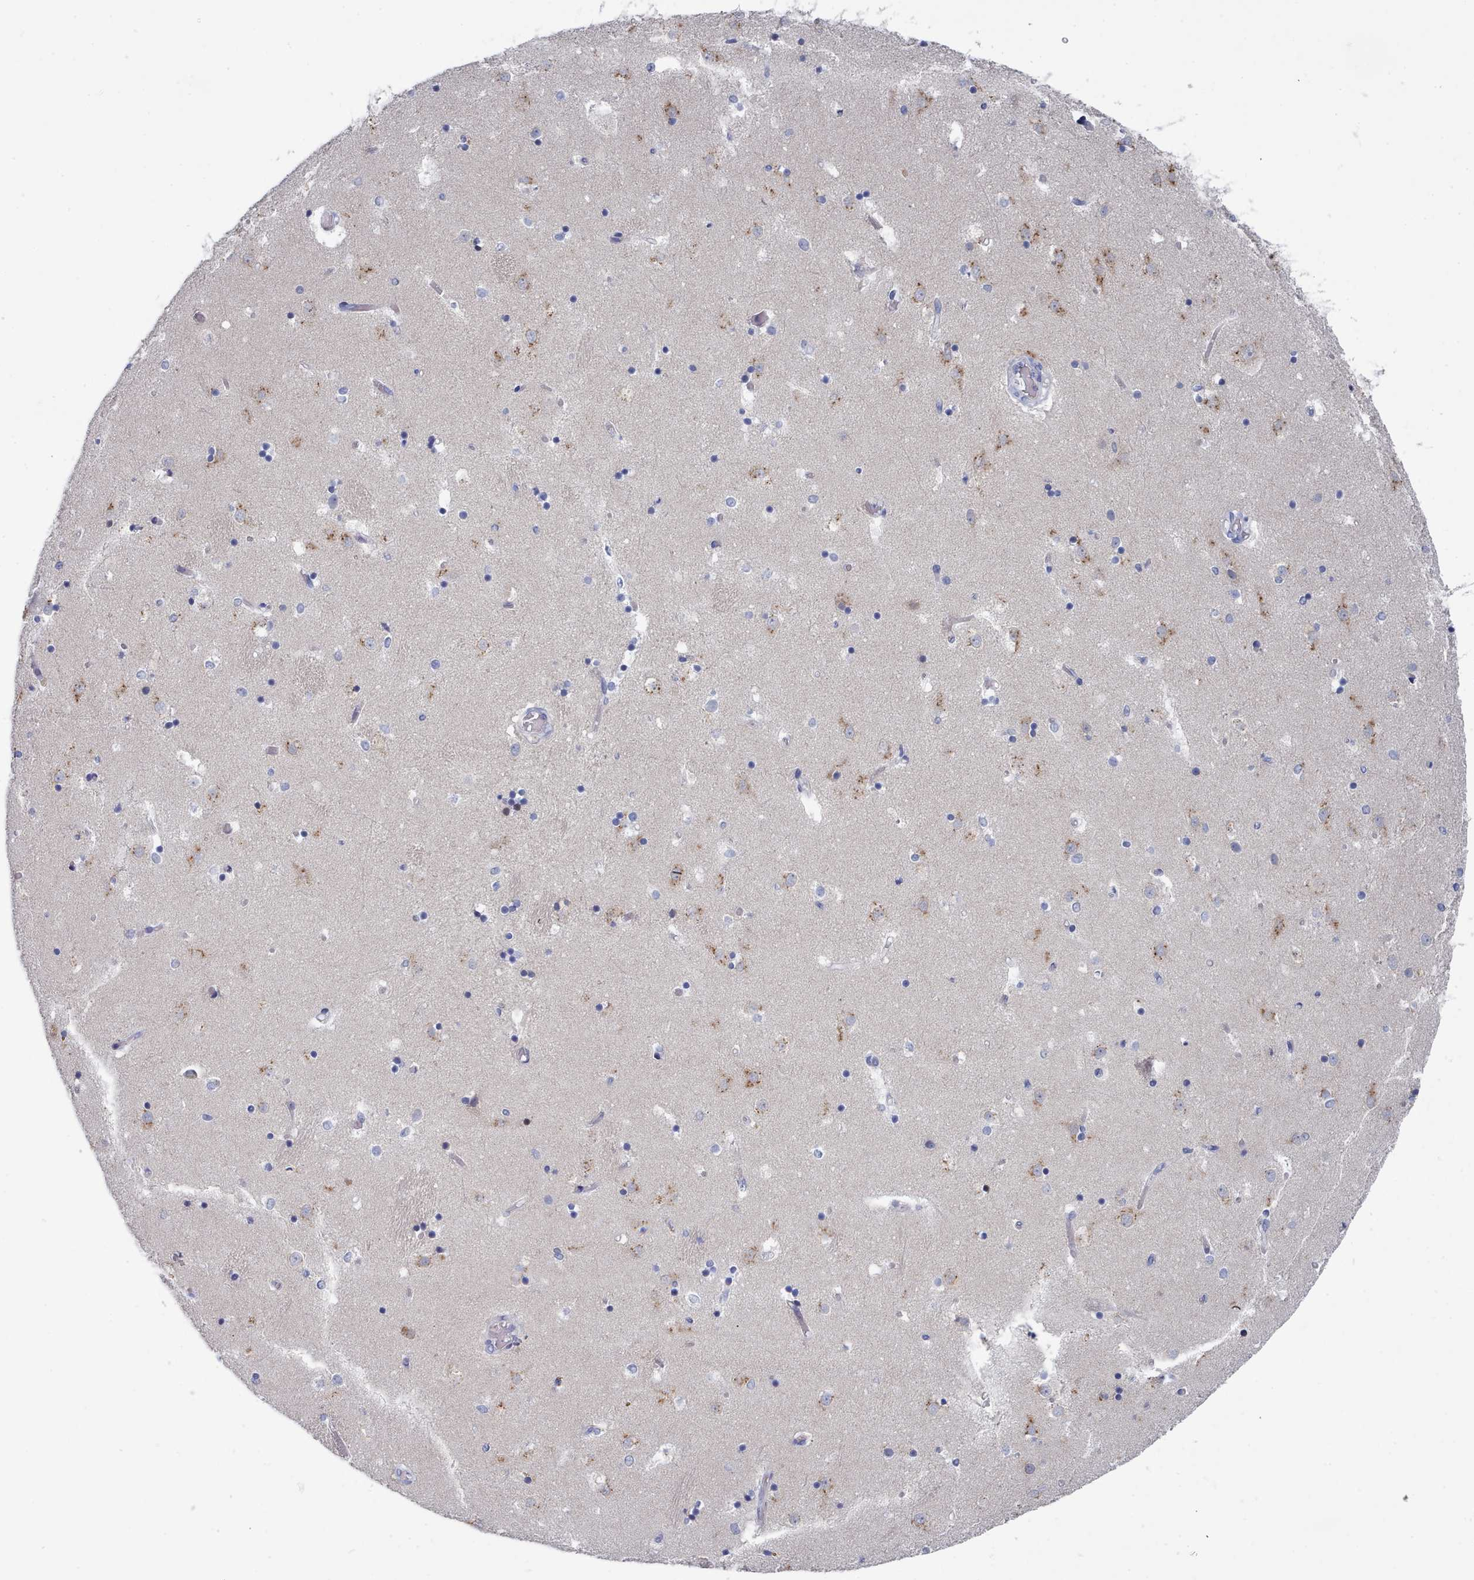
{"staining": {"intensity": "negative", "quantity": "none", "location": "none"}, "tissue": "caudate", "cell_type": "Glial cells", "image_type": "normal", "snomed": [{"axis": "morphology", "description": "Normal tissue, NOS"}, {"axis": "topography", "description": "Lateral ventricle wall"}], "caption": "This is an immunohistochemistry (IHC) image of normal caudate. There is no expression in glial cells.", "gene": "ENSG00000285188", "patient": {"sex": "female", "age": 52}}